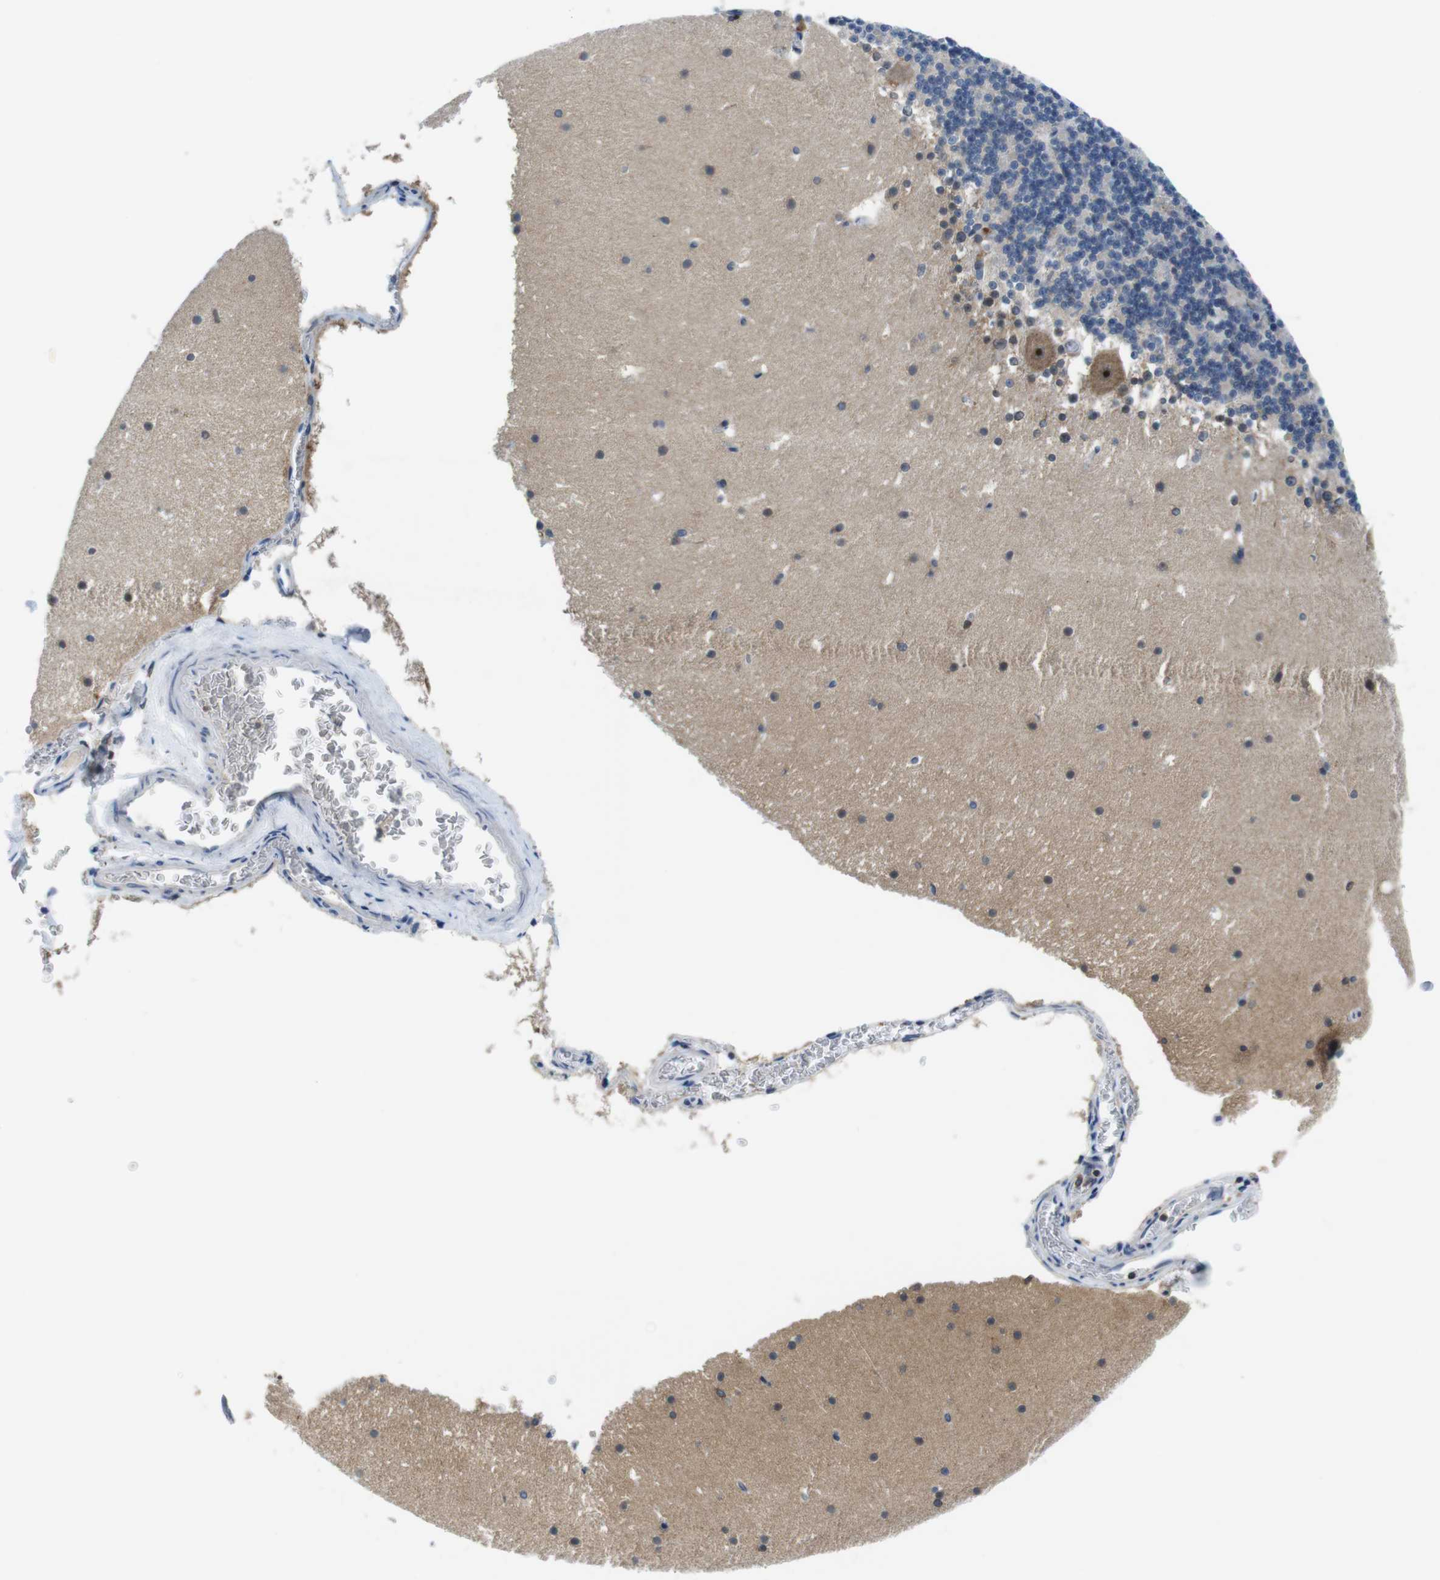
{"staining": {"intensity": "negative", "quantity": "none", "location": "none"}, "tissue": "cerebellum", "cell_type": "Cells in granular layer", "image_type": "normal", "snomed": [{"axis": "morphology", "description": "Normal tissue, NOS"}, {"axis": "topography", "description": "Cerebellum"}], "caption": "This is an immunohistochemistry (IHC) micrograph of unremarkable human cerebellum. There is no expression in cells in granular layer.", "gene": "PIK3CD", "patient": {"sex": "male", "age": 45}}